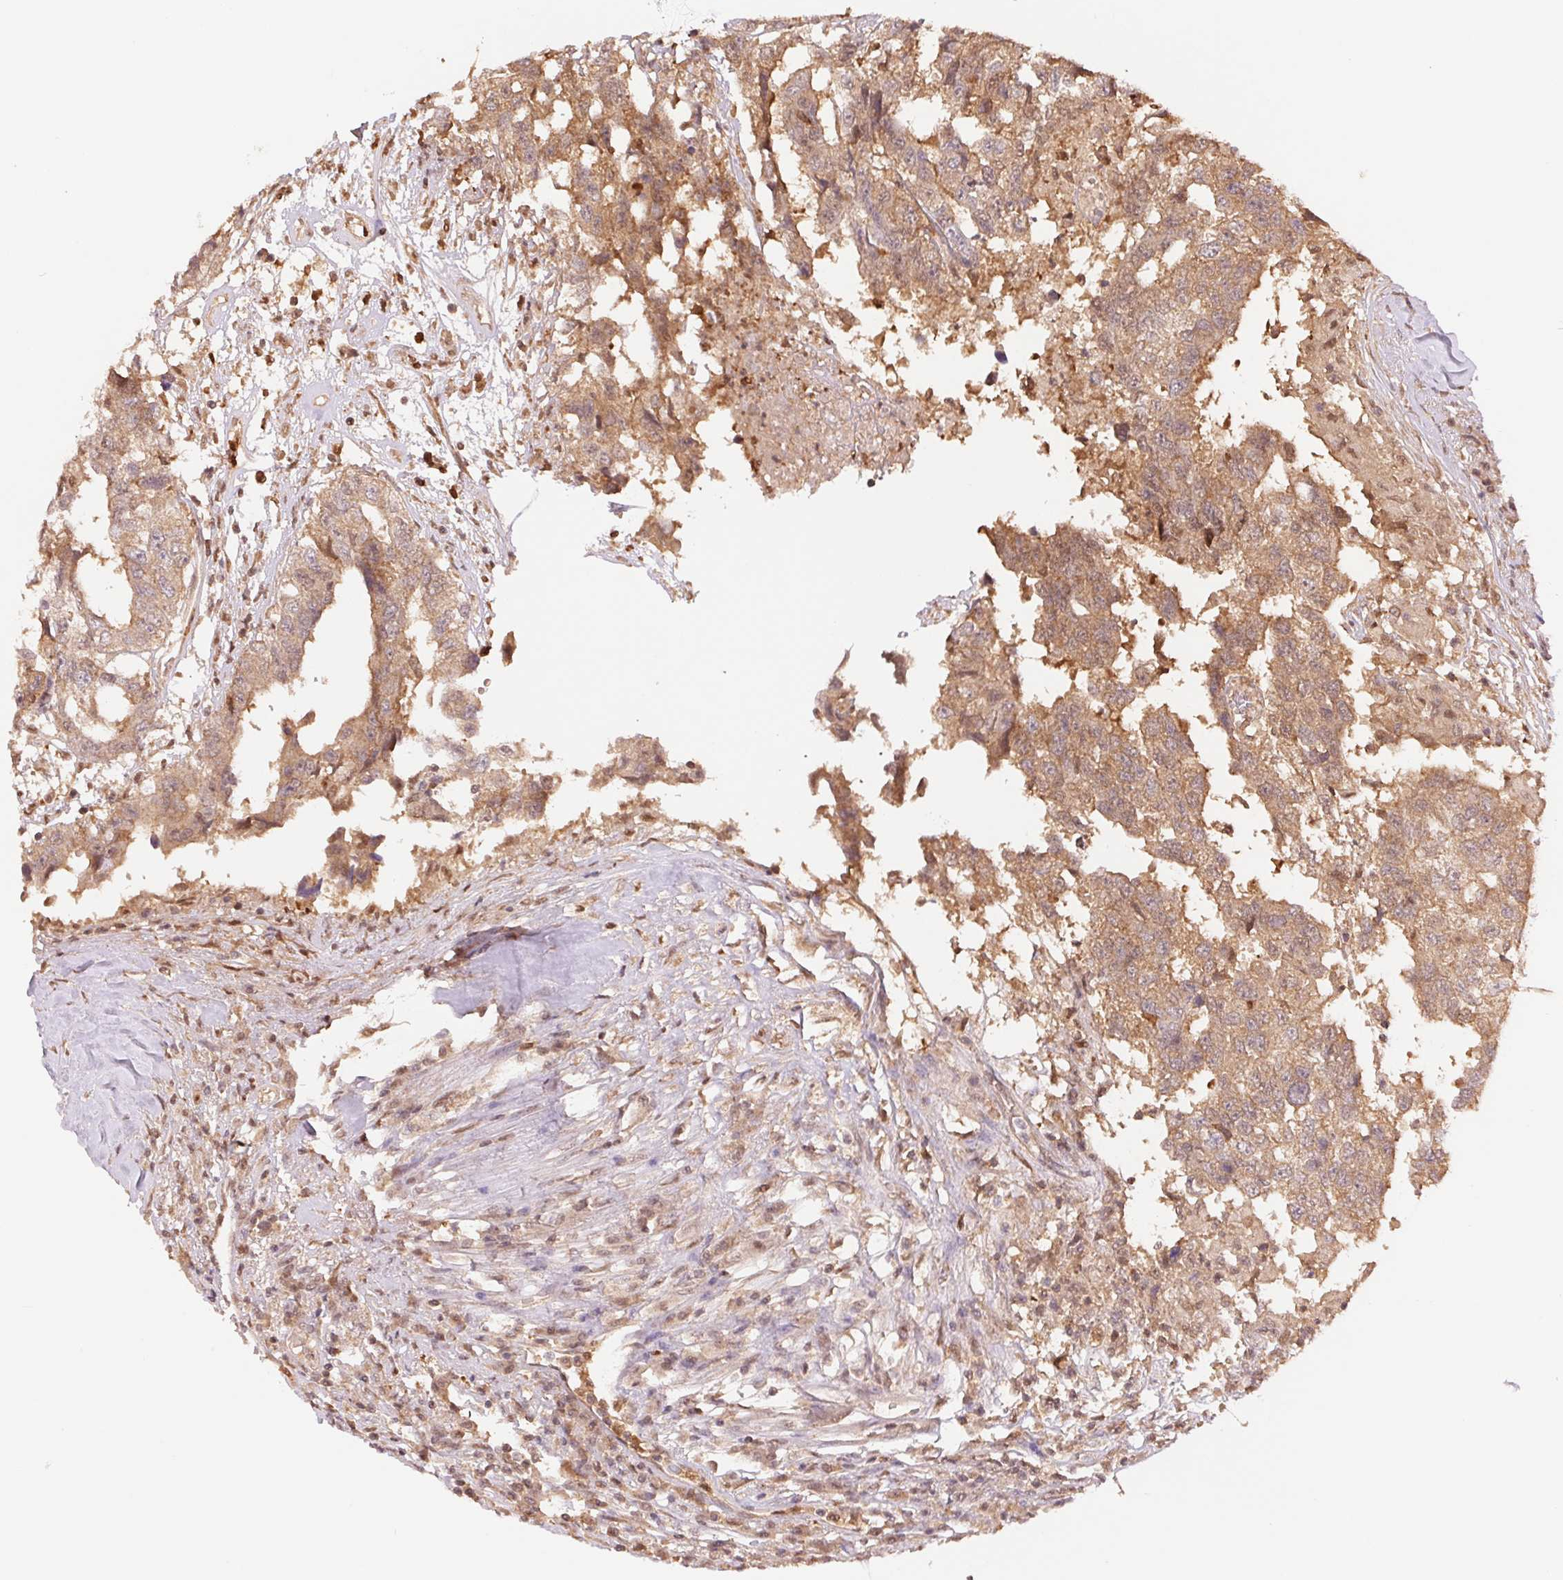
{"staining": {"intensity": "moderate", "quantity": ">75%", "location": "cytoplasmic/membranous"}, "tissue": "testis cancer", "cell_type": "Tumor cells", "image_type": "cancer", "snomed": [{"axis": "morphology", "description": "Carcinoma, Embryonal, NOS"}, {"axis": "topography", "description": "Testis"}], "caption": "Testis cancer tissue exhibits moderate cytoplasmic/membranous expression in approximately >75% of tumor cells, visualized by immunohistochemistry.", "gene": "CDC123", "patient": {"sex": "male", "age": 83}}